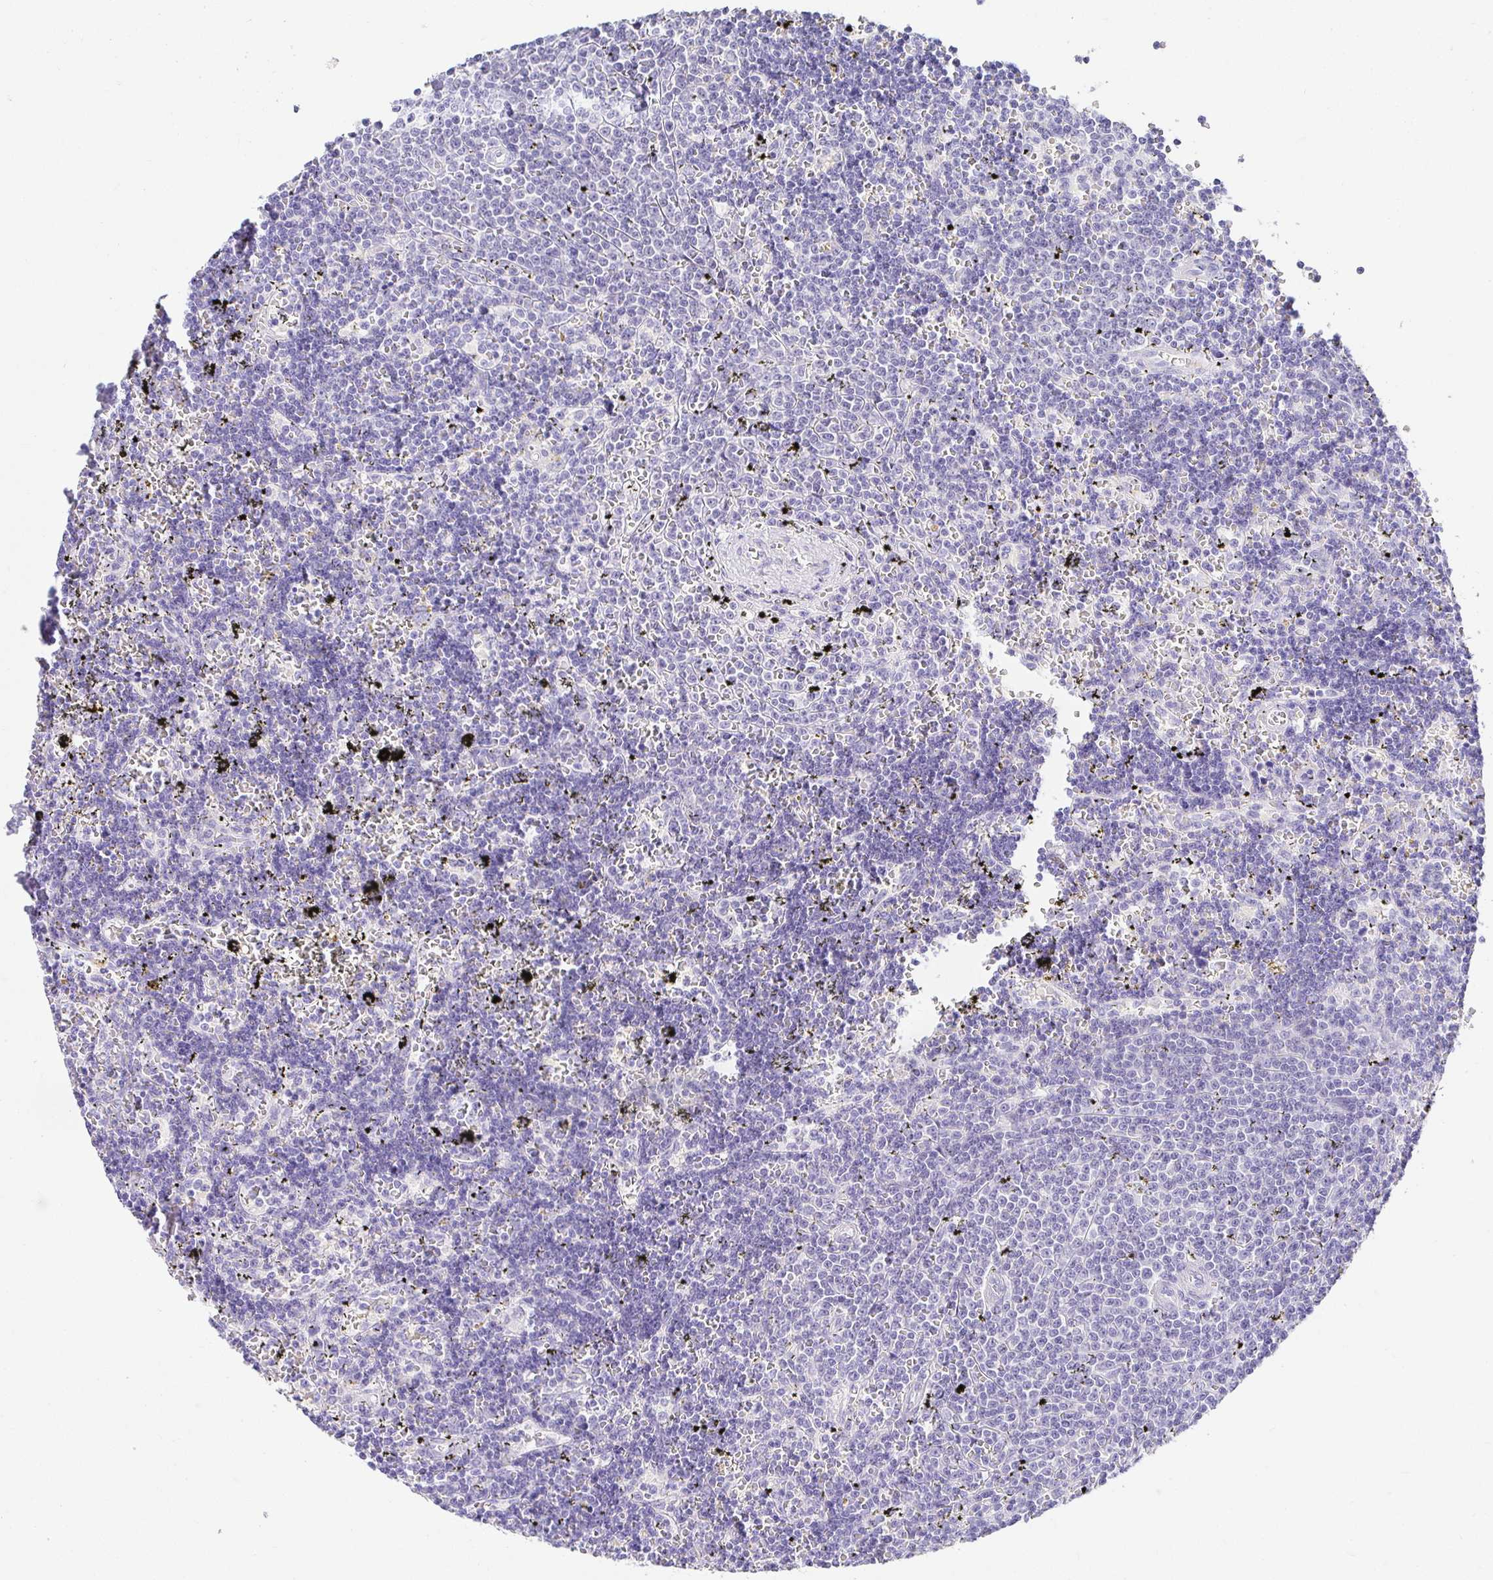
{"staining": {"intensity": "negative", "quantity": "none", "location": "none"}, "tissue": "lymphoma", "cell_type": "Tumor cells", "image_type": "cancer", "snomed": [{"axis": "morphology", "description": "Malignant lymphoma, non-Hodgkin's type, Low grade"}, {"axis": "topography", "description": "Spleen"}], "caption": "Tumor cells are negative for protein expression in human lymphoma. The staining was performed using DAB to visualize the protein expression in brown, while the nuclei were stained in blue with hematoxylin (Magnification: 20x).", "gene": "CHAT", "patient": {"sex": "male", "age": 60}}